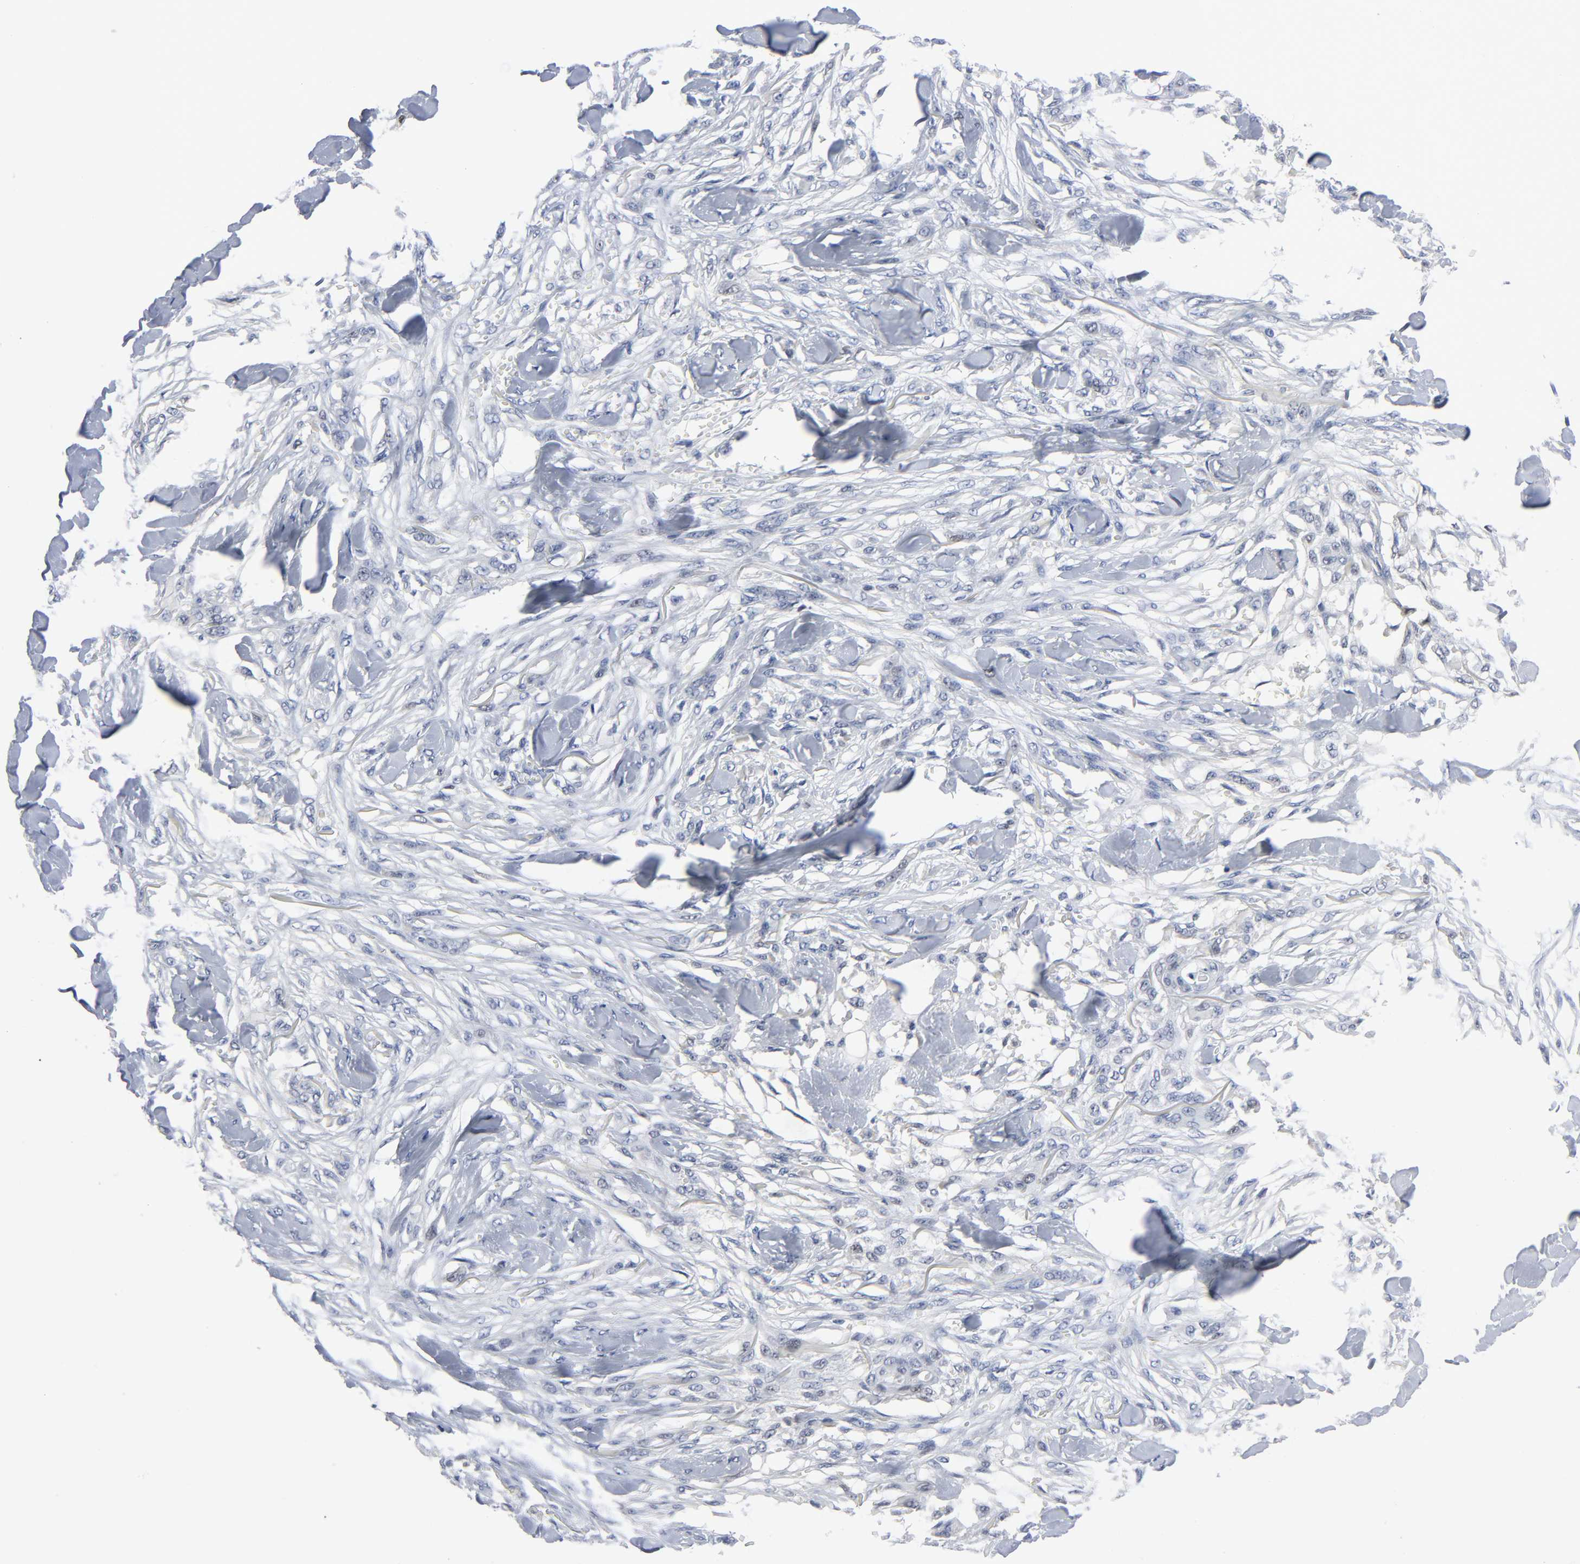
{"staining": {"intensity": "weak", "quantity": "<25%", "location": "cytoplasmic/membranous,nuclear"}, "tissue": "skin cancer", "cell_type": "Tumor cells", "image_type": "cancer", "snomed": [{"axis": "morphology", "description": "Normal tissue, NOS"}, {"axis": "morphology", "description": "Squamous cell carcinoma, NOS"}, {"axis": "topography", "description": "Skin"}], "caption": "This is an IHC micrograph of skin cancer. There is no positivity in tumor cells.", "gene": "WEE1", "patient": {"sex": "female", "age": 59}}